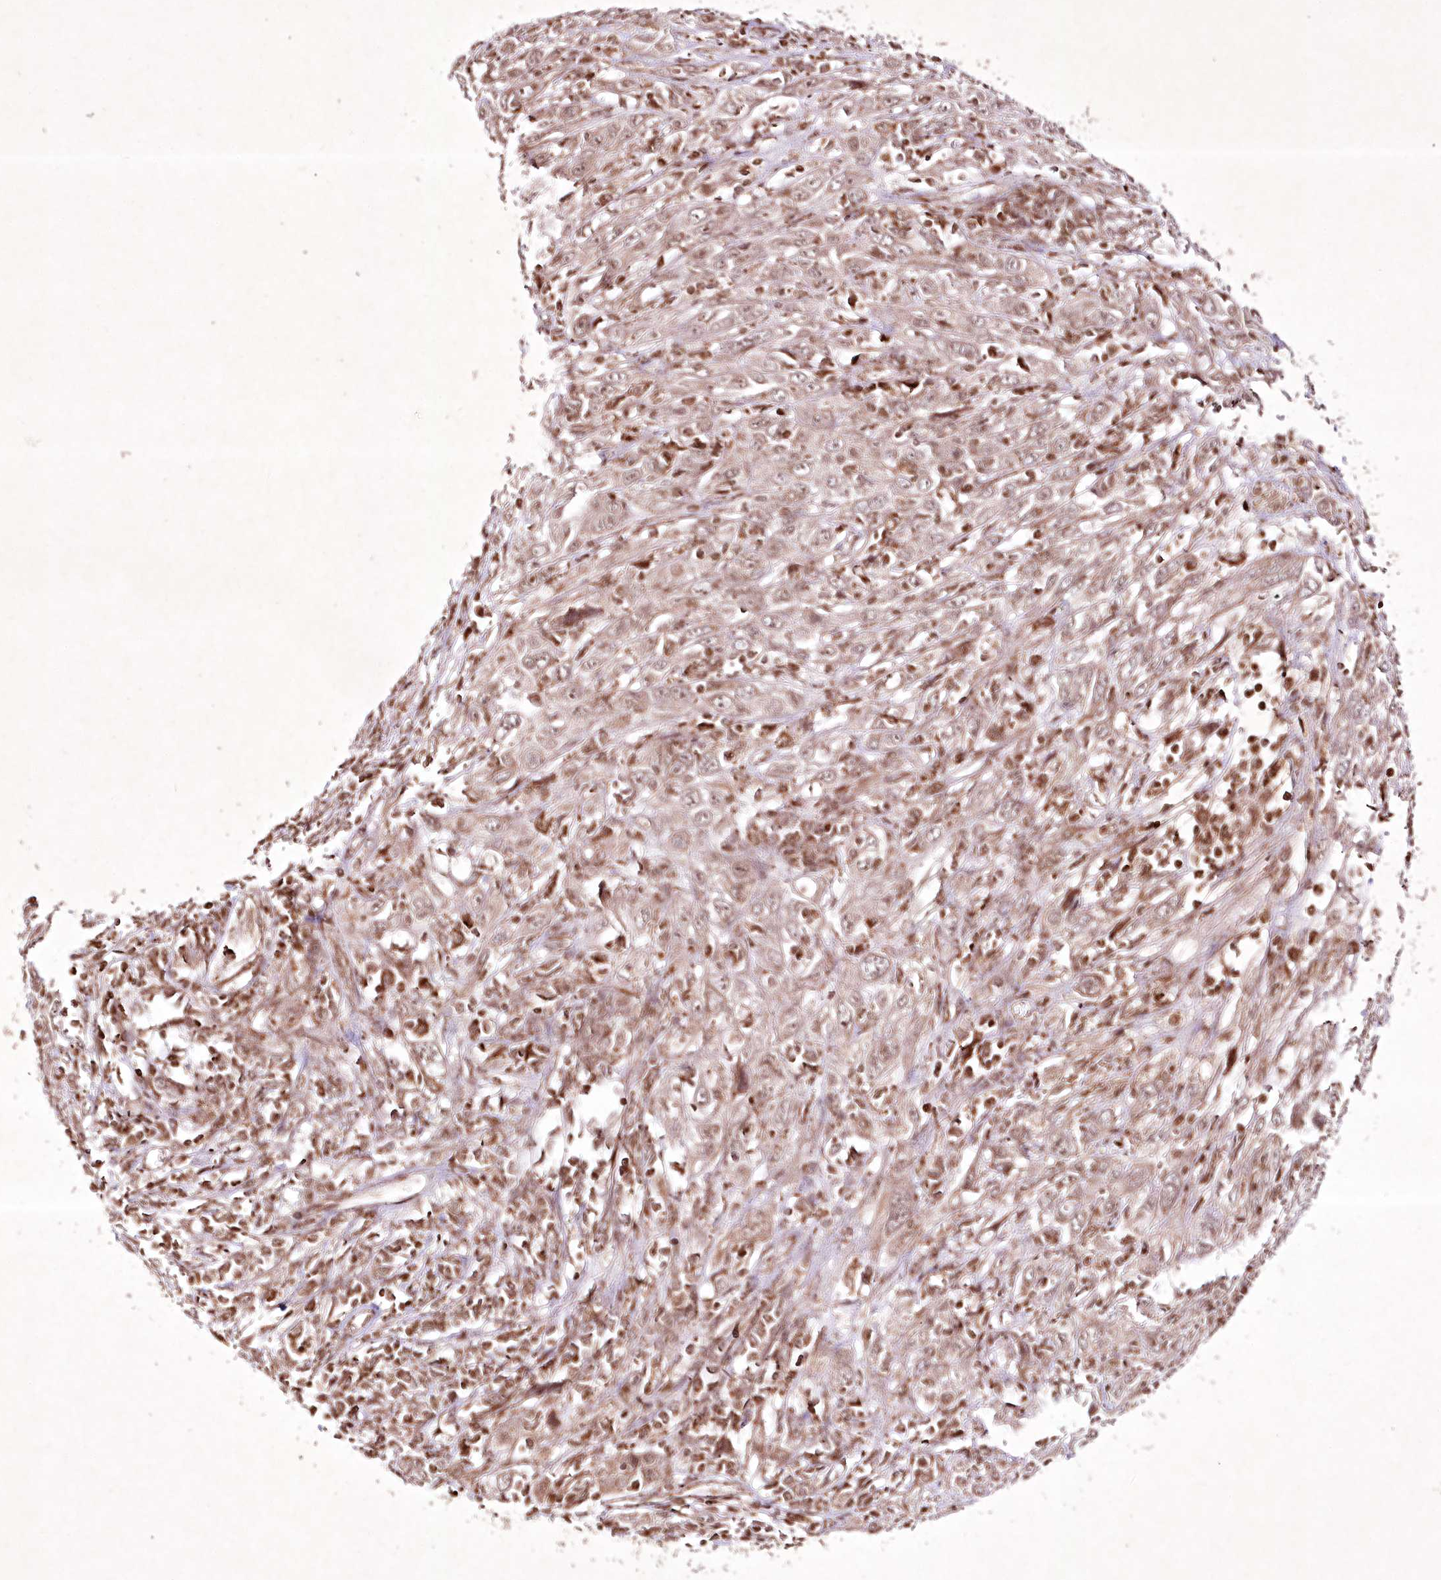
{"staining": {"intensity": "weak", "quantity": ">75%", "location": "cytoplasmic/membranous,nuclear"}, "tissue": "cervical cancer", "cell_type": "Tumor cells", "image_type": "cancer", "snomed": [{"axis": "morphology", "description": "Squamous cell carcinoma, NOS"}, {"axis": "topography", "description": "Cervix"}], "caption": "This is a histology image of immunohistochemistry (IHC) staining of cervical cancer, which shows weak positivity in the cytoplasmic/membranous and nuclear of tumor cells.", "gene": "CARM1", "patient": {"sex": "female", "age": 46}}